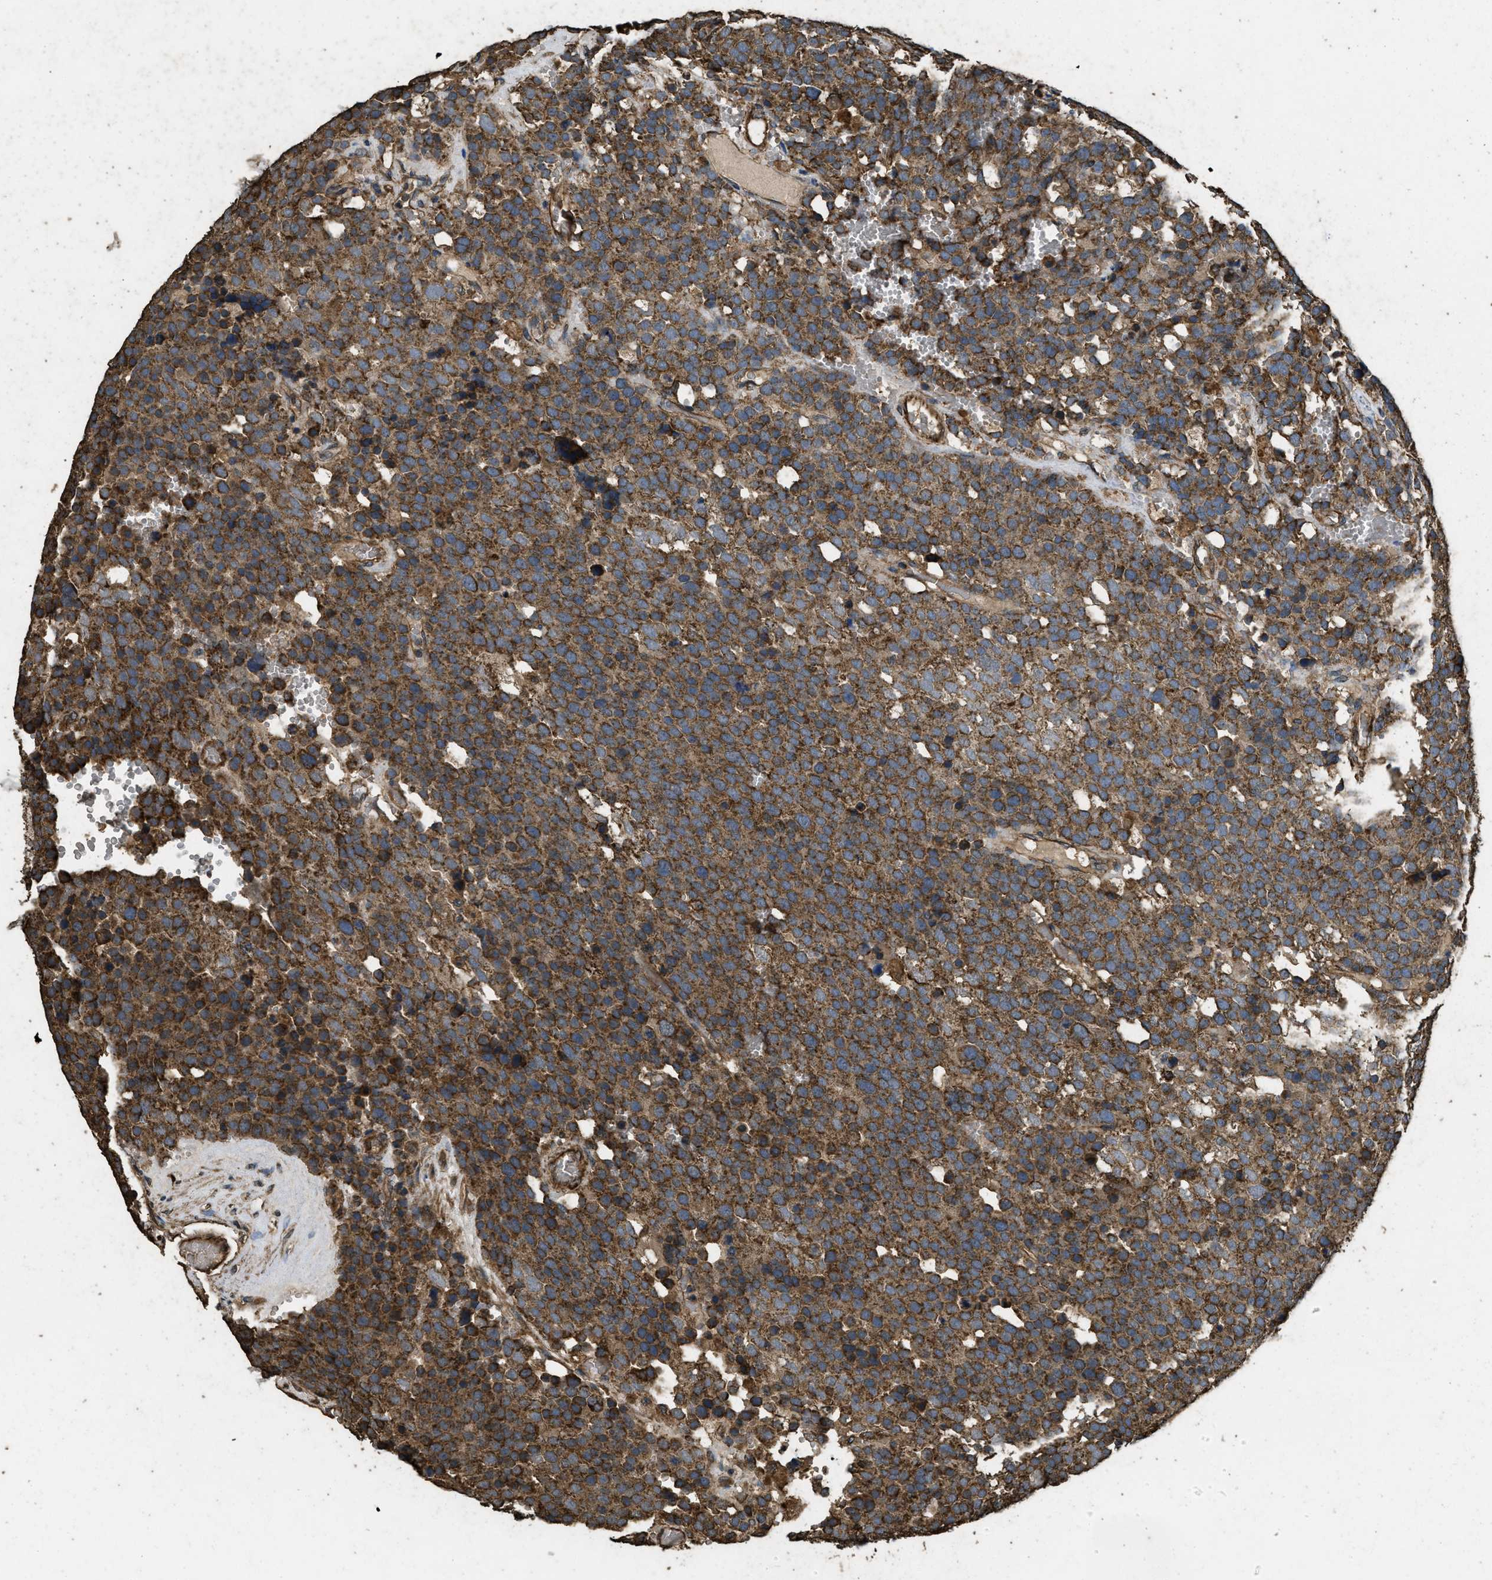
{"staining": {"intensity": "strong", "quantity": ">75%", "location": "cytoplasmic/membranous"}, "tissue": "testis cancer", "cell_type": "Tumor cells", "image_type": "cancer", "snomed": [{"axis": "morphology", "description": "Seminoma, NOS"}, {"axis": "topography", "description": "Testis"}], "caption": "DAB (3,3'-diaminobenzidine) immunohistochemical staining of testis cancer (seminoma) exhibits strong cytoplasmic/membranous protein staining in approximately >75% of tumor cells. (DAB (3,3'-diaminobenzidine) IHC with brightfield microscopy, high magnification).", "gene": "CYRIA", "patient": {"sex": "male", "age": 71}}